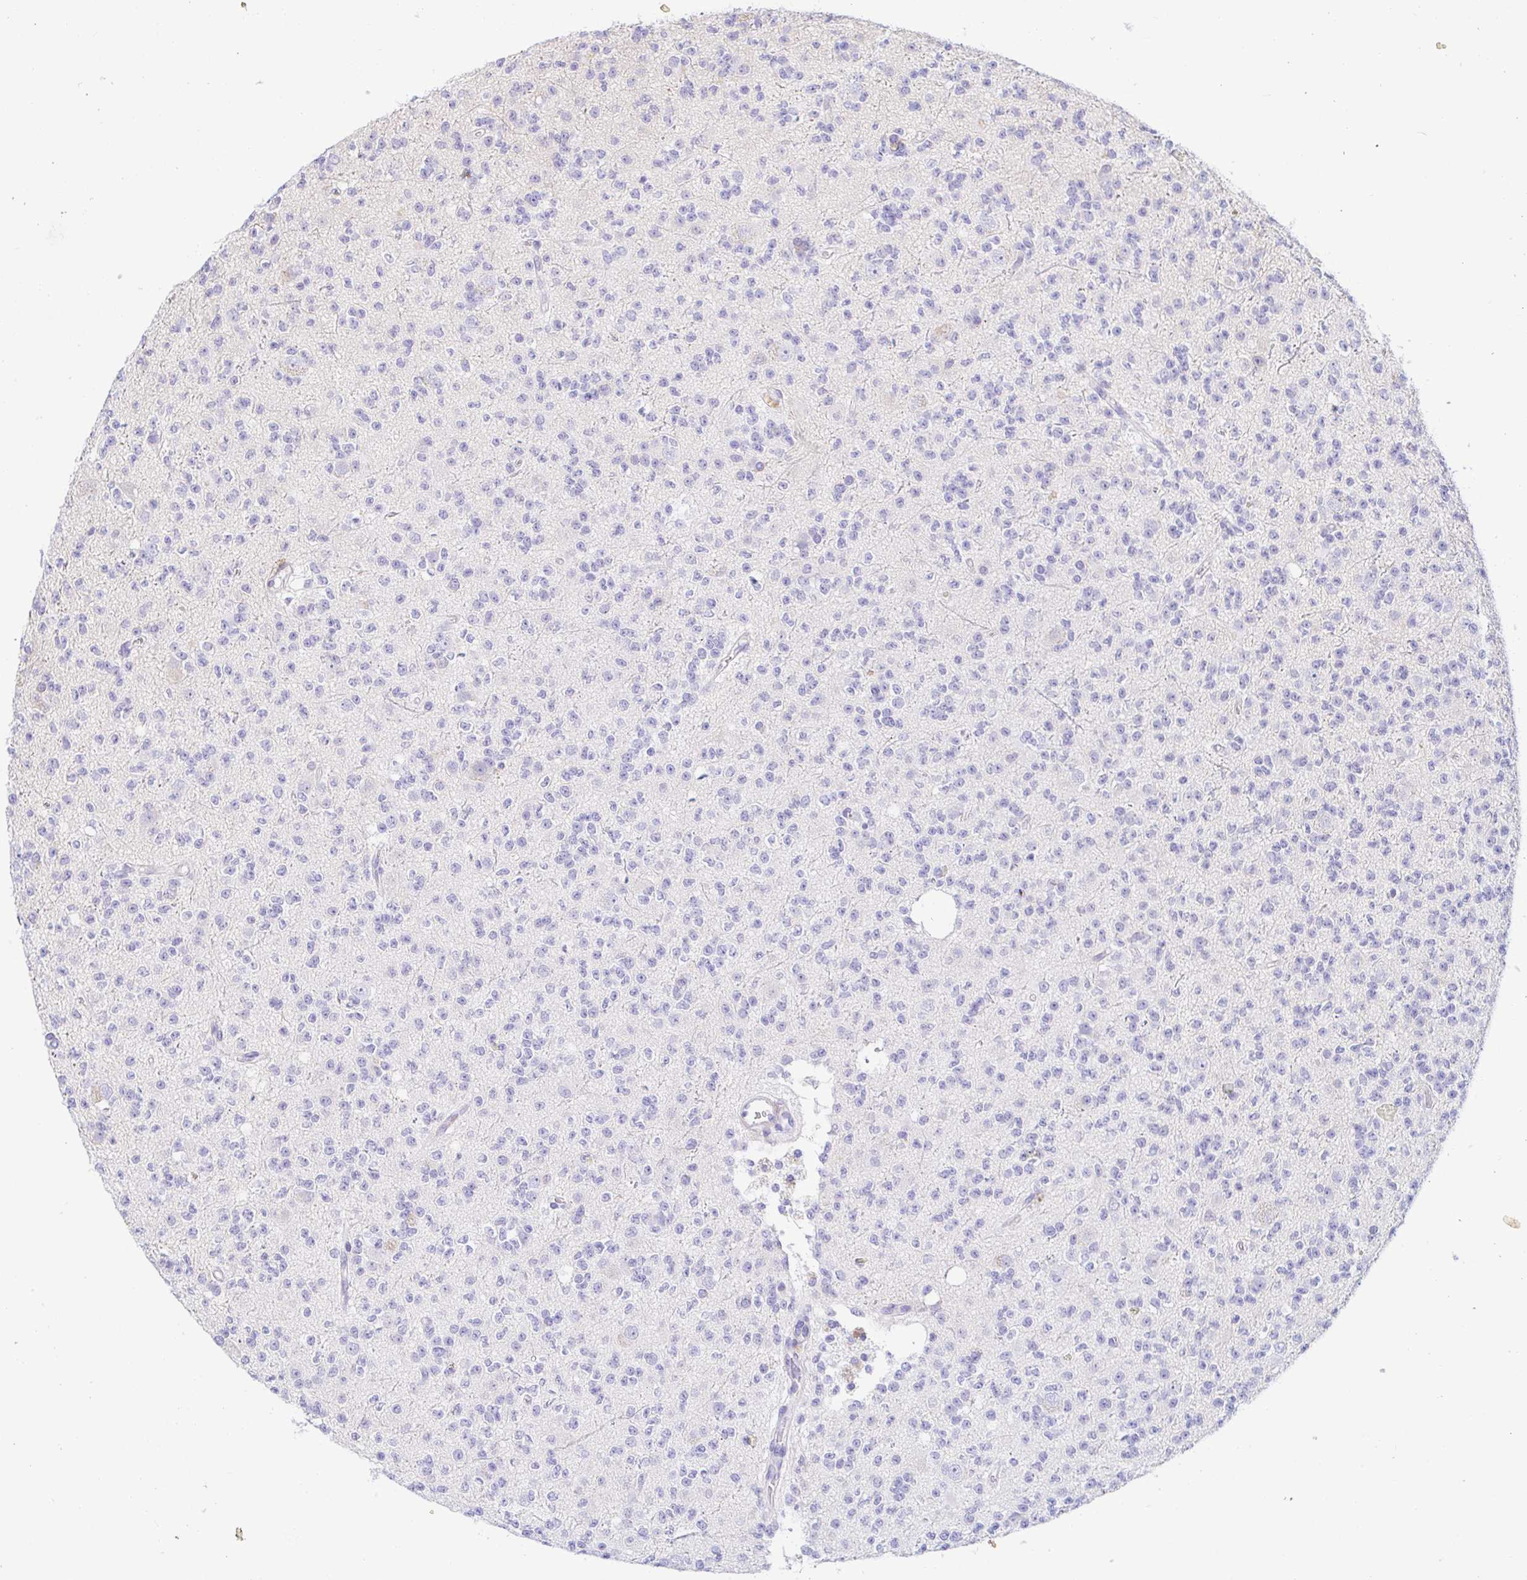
{"staining": {"intensity": "negative", "quantity": "none", "location": "none"}, "tissue": "glioma", "cell_type": "Tumor cells", "image_type": "cancer", "snomed": [{"axis": "morphology", "description": "Glioma, malignant, High grade"}, {"axis": "topography", "description": "Brain"}], "caption": "Photomicrograph shows no protein staining in tumor cells of glioma tissue.", "gene": "PINLYP", "patient": {"sex": "male", "age": 36}}